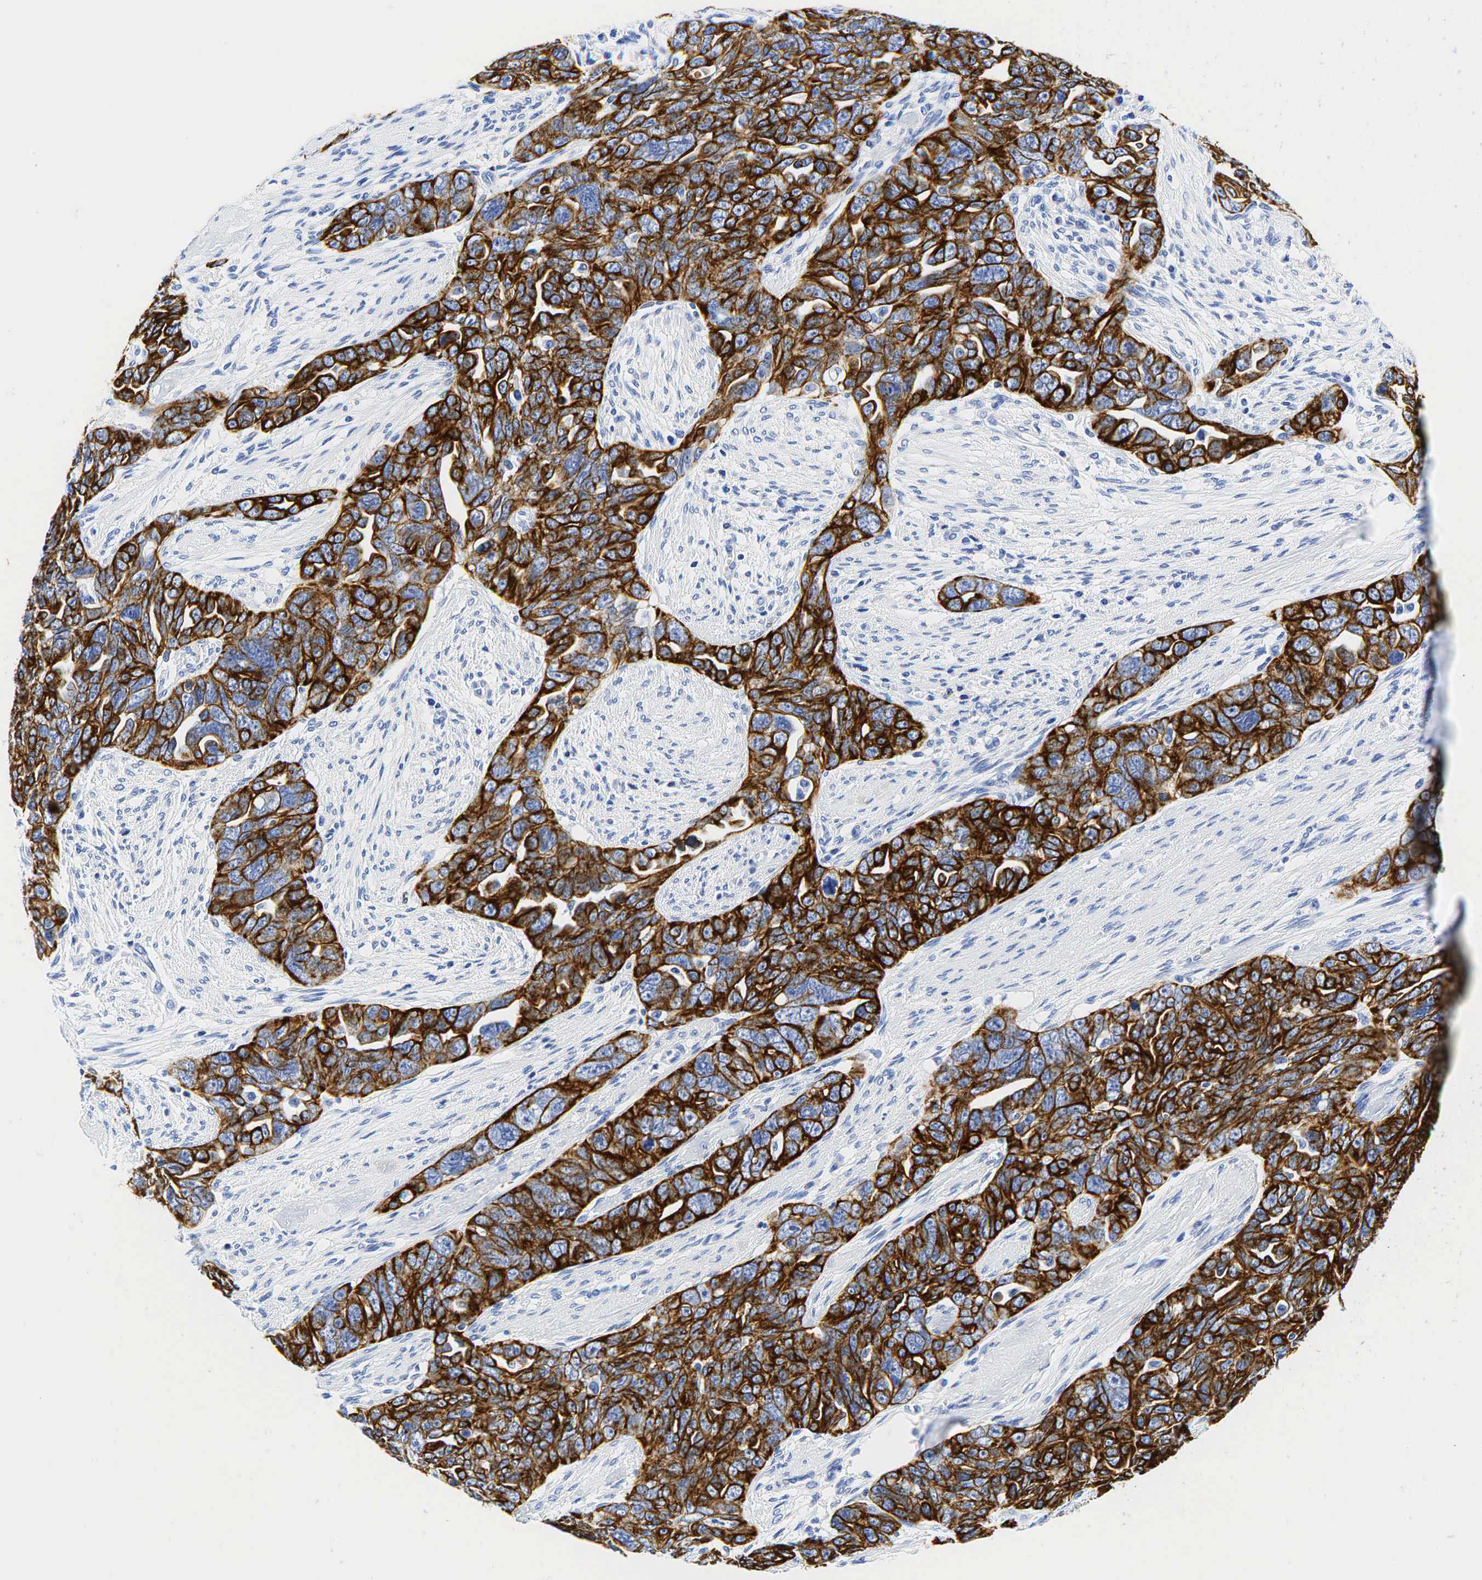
{"staining": {"intensity": "moderate", "quantity": ">75%", "location": "cytoplasmic/membranous"}, "tissue": "ovarian cancer", "cell_type": "Tumor cells", "image_type": "cancer", "snomed": [{"axis": "morphology", "description": "Cystadenocarcinoma, serous, NOS"}, {"axis": "topography", "description": "Ovary"}], "caption": "Protein analysis of serous cystadenocarcinoma (ovarian) tissue exhibits moderate cytoplasmic/membranous positivity in approximately >75% of tumor cells.", "gene": "KRT18", "patient": {"sex": "female", "age": 63}}